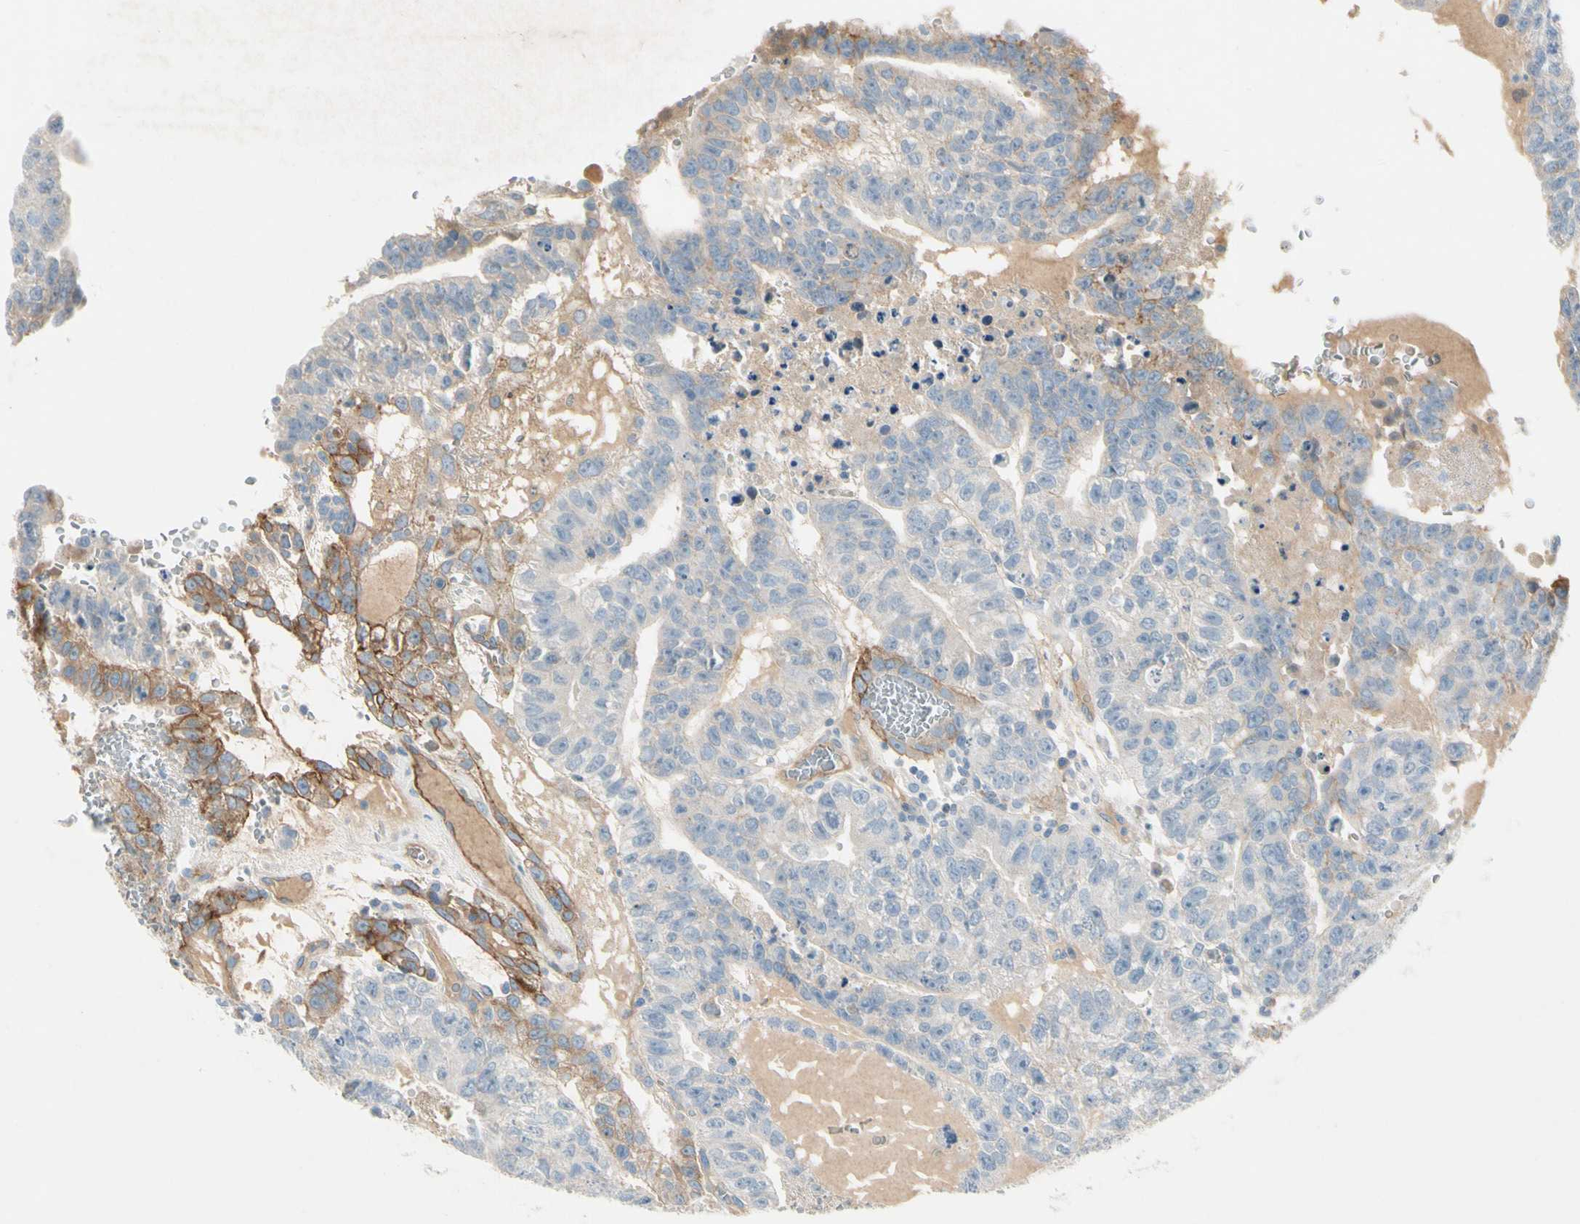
{"staining": {"intensity": "moderate", "quantity": "25%-75%", "location": "cytoplasmic/membranous"}, "tissue": "testis cancer", "cell_type": "Tumor cells", "image_type": "cancer", "snomed": [{"axis": "morphology", "description": "Seminoma, NOS"}, {"axis": "morphology", "description": "Carcinoma, Embryonal, NOS"}, {"axis": "topography", "description": "Testis"}], "caption": "Human testis cancer (embryonal carcinoma) stained with a brown dye shows moderate cytoplasmic/membranous positive expression in about 25%-75% of tumor cells.", "gene": "ITGA3", "patient": {"sex": "male", "age": 52}}